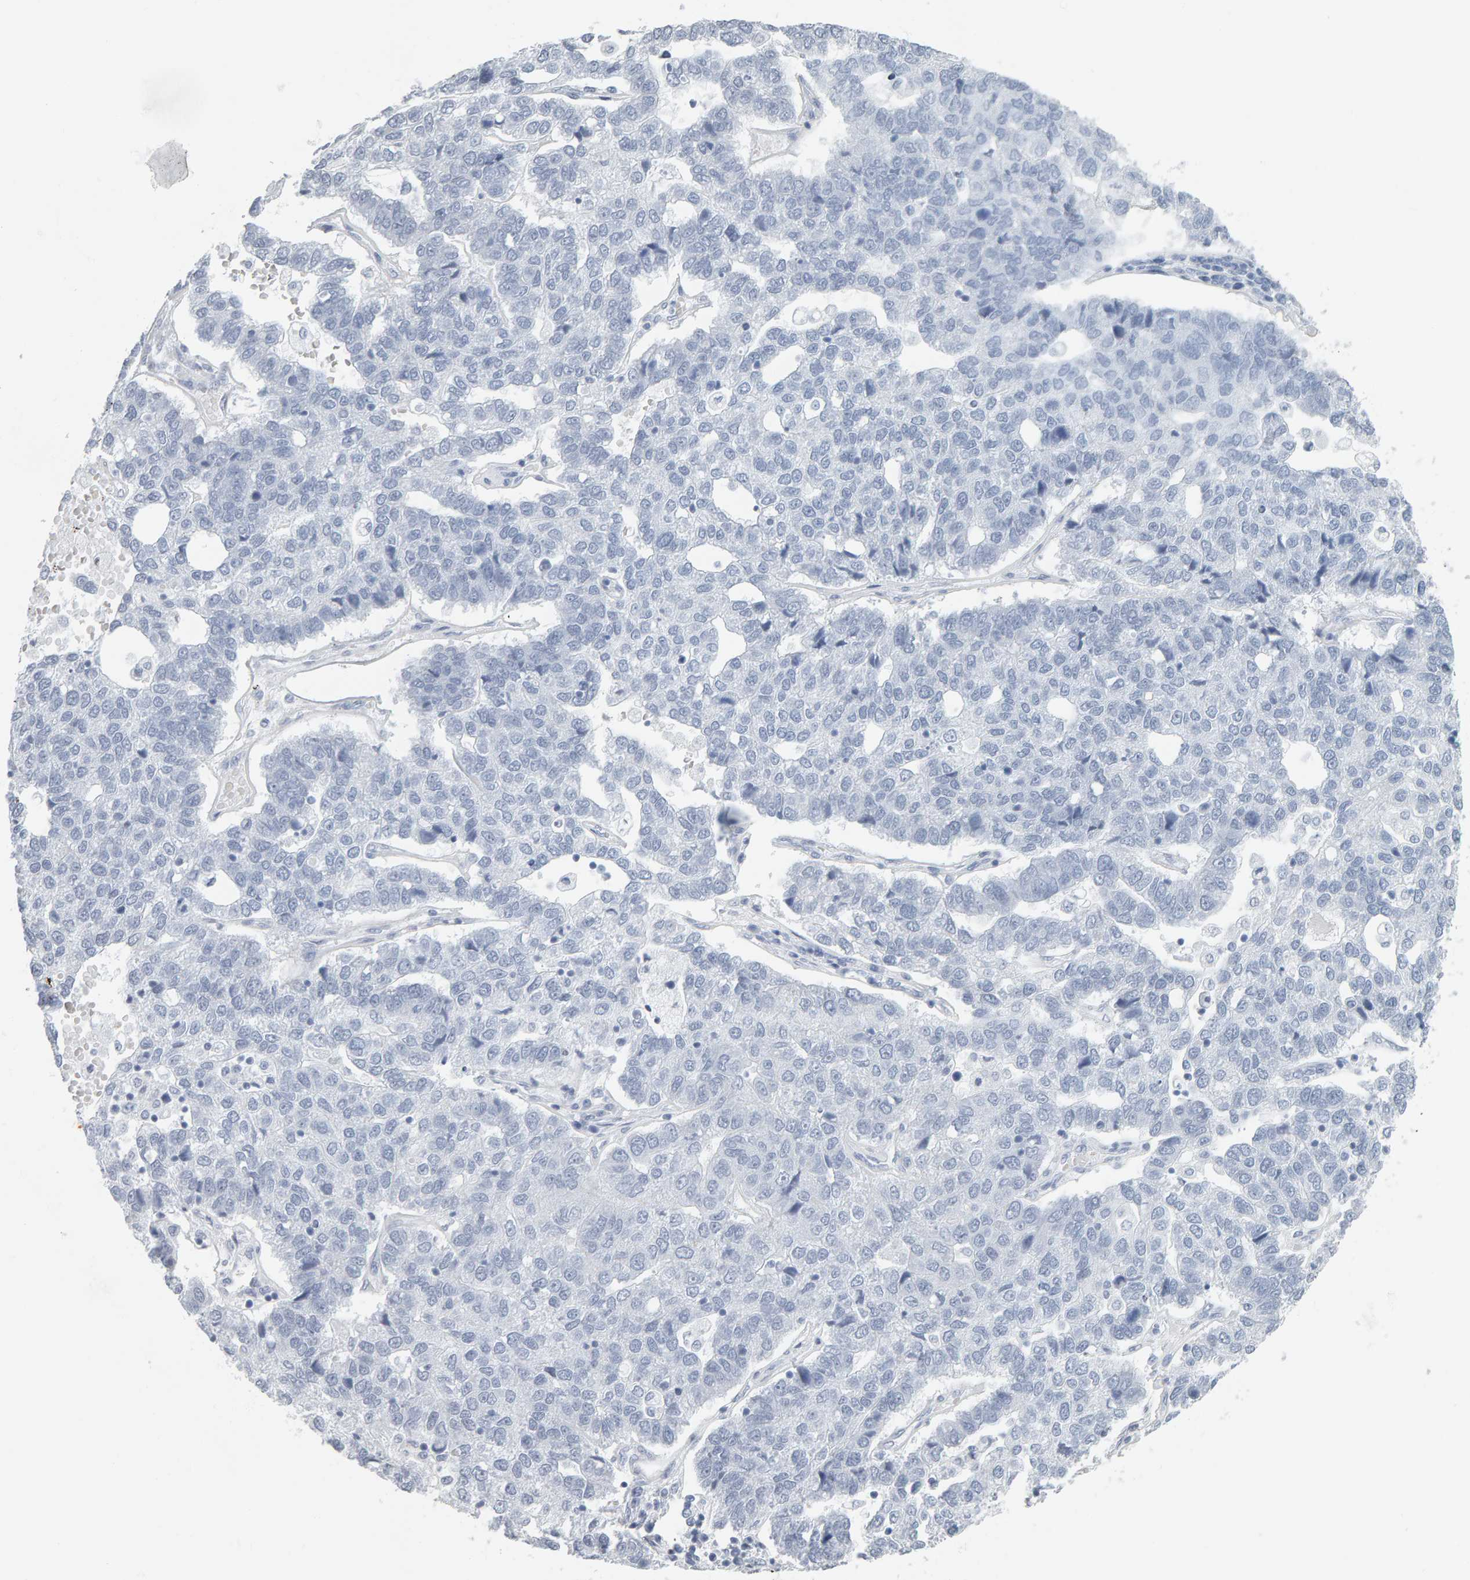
{"staining": {"intensity": "negative", "quantity": "none", "location": "none"}, "tissue": "pancreatic cancer", "cell_type": "Tumor cells", "image_type": "cancer", "snomed": [{"axis": "morphology", "description": "Adenocarcinoma, NOS"}, {"axis": "topography", "description": "Pancreas"}], "caption": "Human adenocarcinoma (pancreatic) stained for a protein using IHC exhibits no staining in tumor cells.", "gene": "SPACA3", "patient": {"sex": "female", "age": 61}}